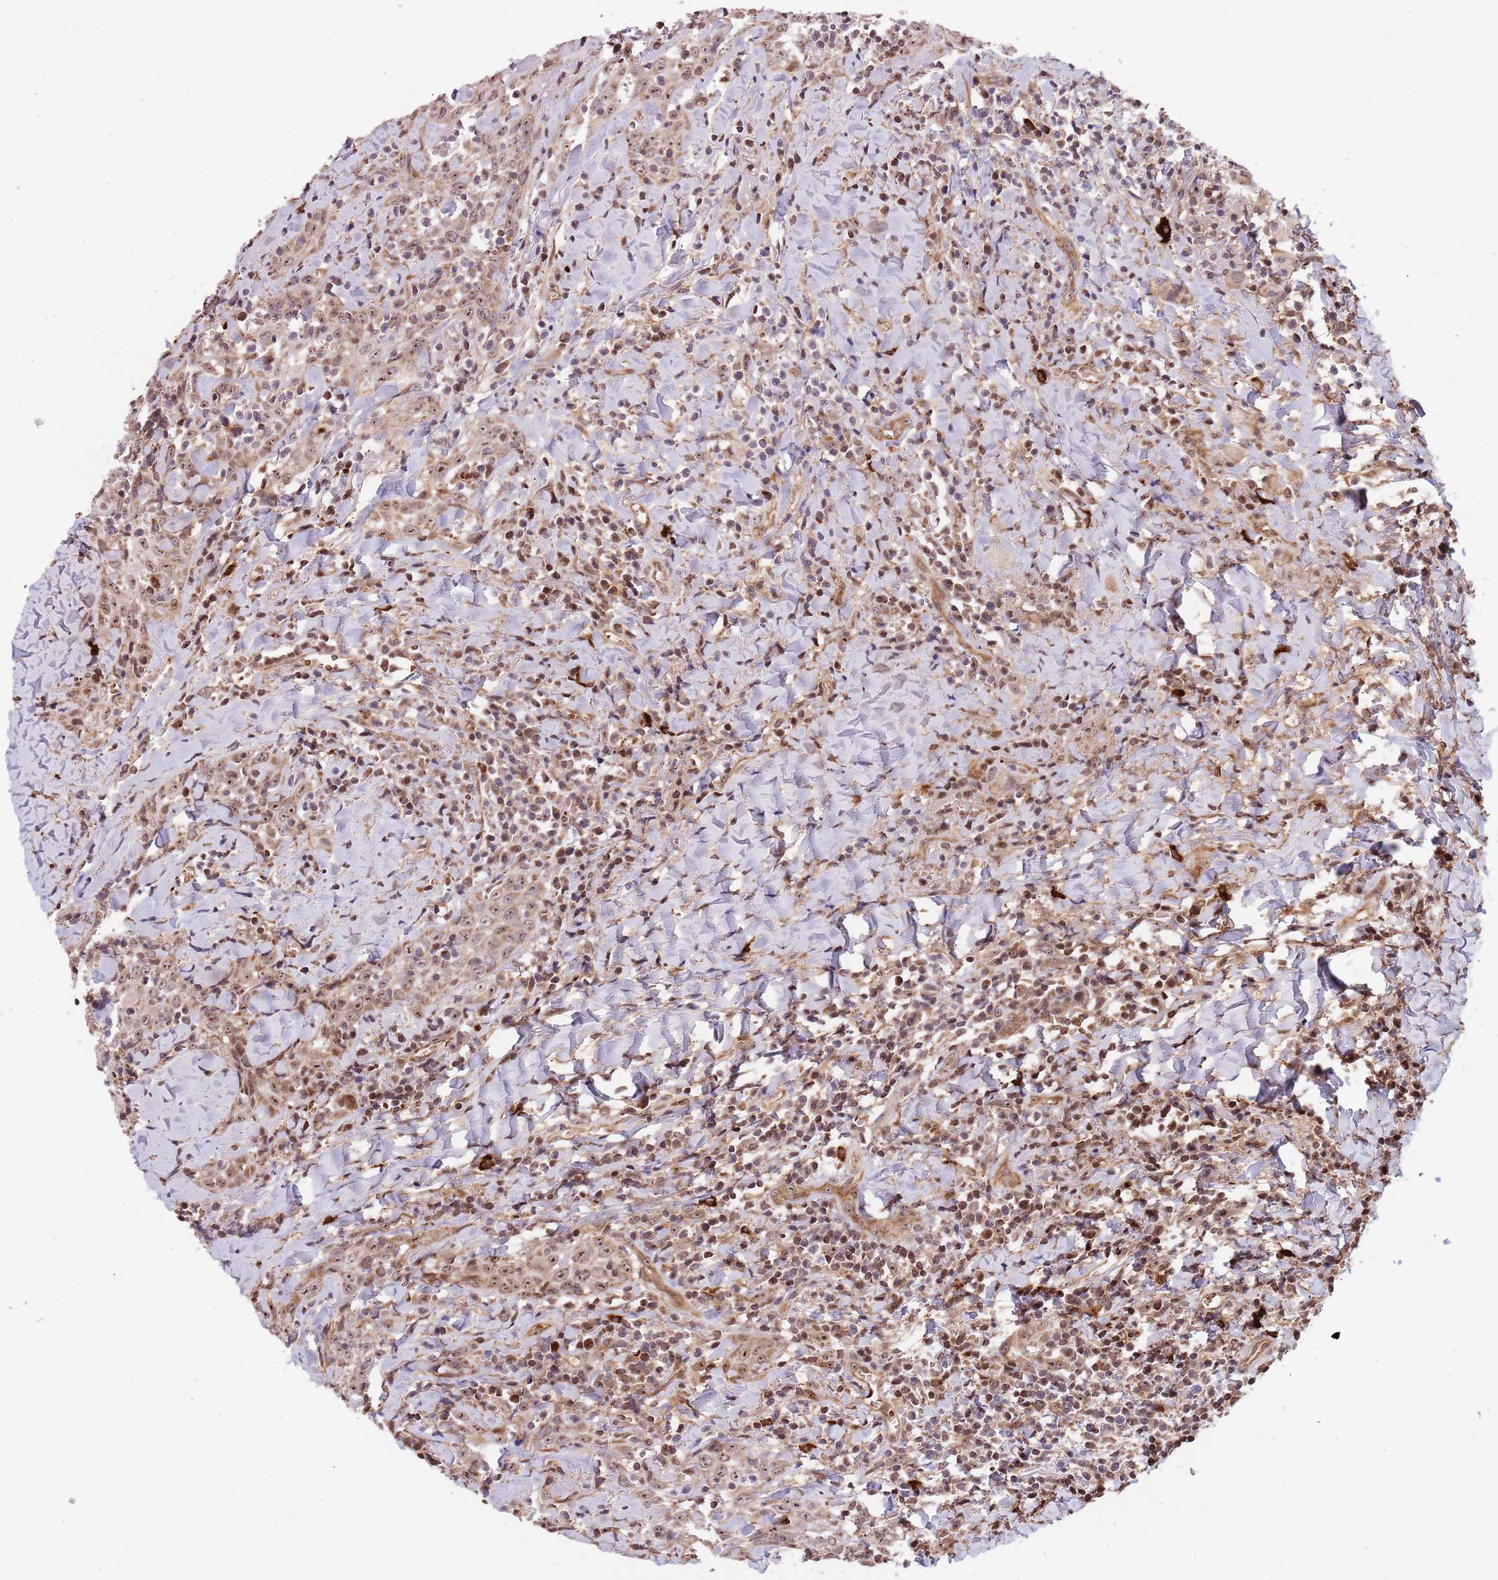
{"staining": {"intensity": "moderate", "quantity": ">75%", "location": "nuclear"}, "tissue": "head and neck cancer", "cell_type": "Tumor cells", "image_type": "cancer", "snomed": [{"axis": "morphology", "description": "Squamous cell carcinoma, NOS"}, {"axis": "topography", "description": "Head-Neck"}], "caption": "This is a photomicrograph of immunohistochemistry (IHC) staining of squamous cell carcinoma (head and neck), which shows moderate expression in the nuclear of tumor cells.", "gene": "DCHS1", "patient": {"sex": "female", "age": 70}}